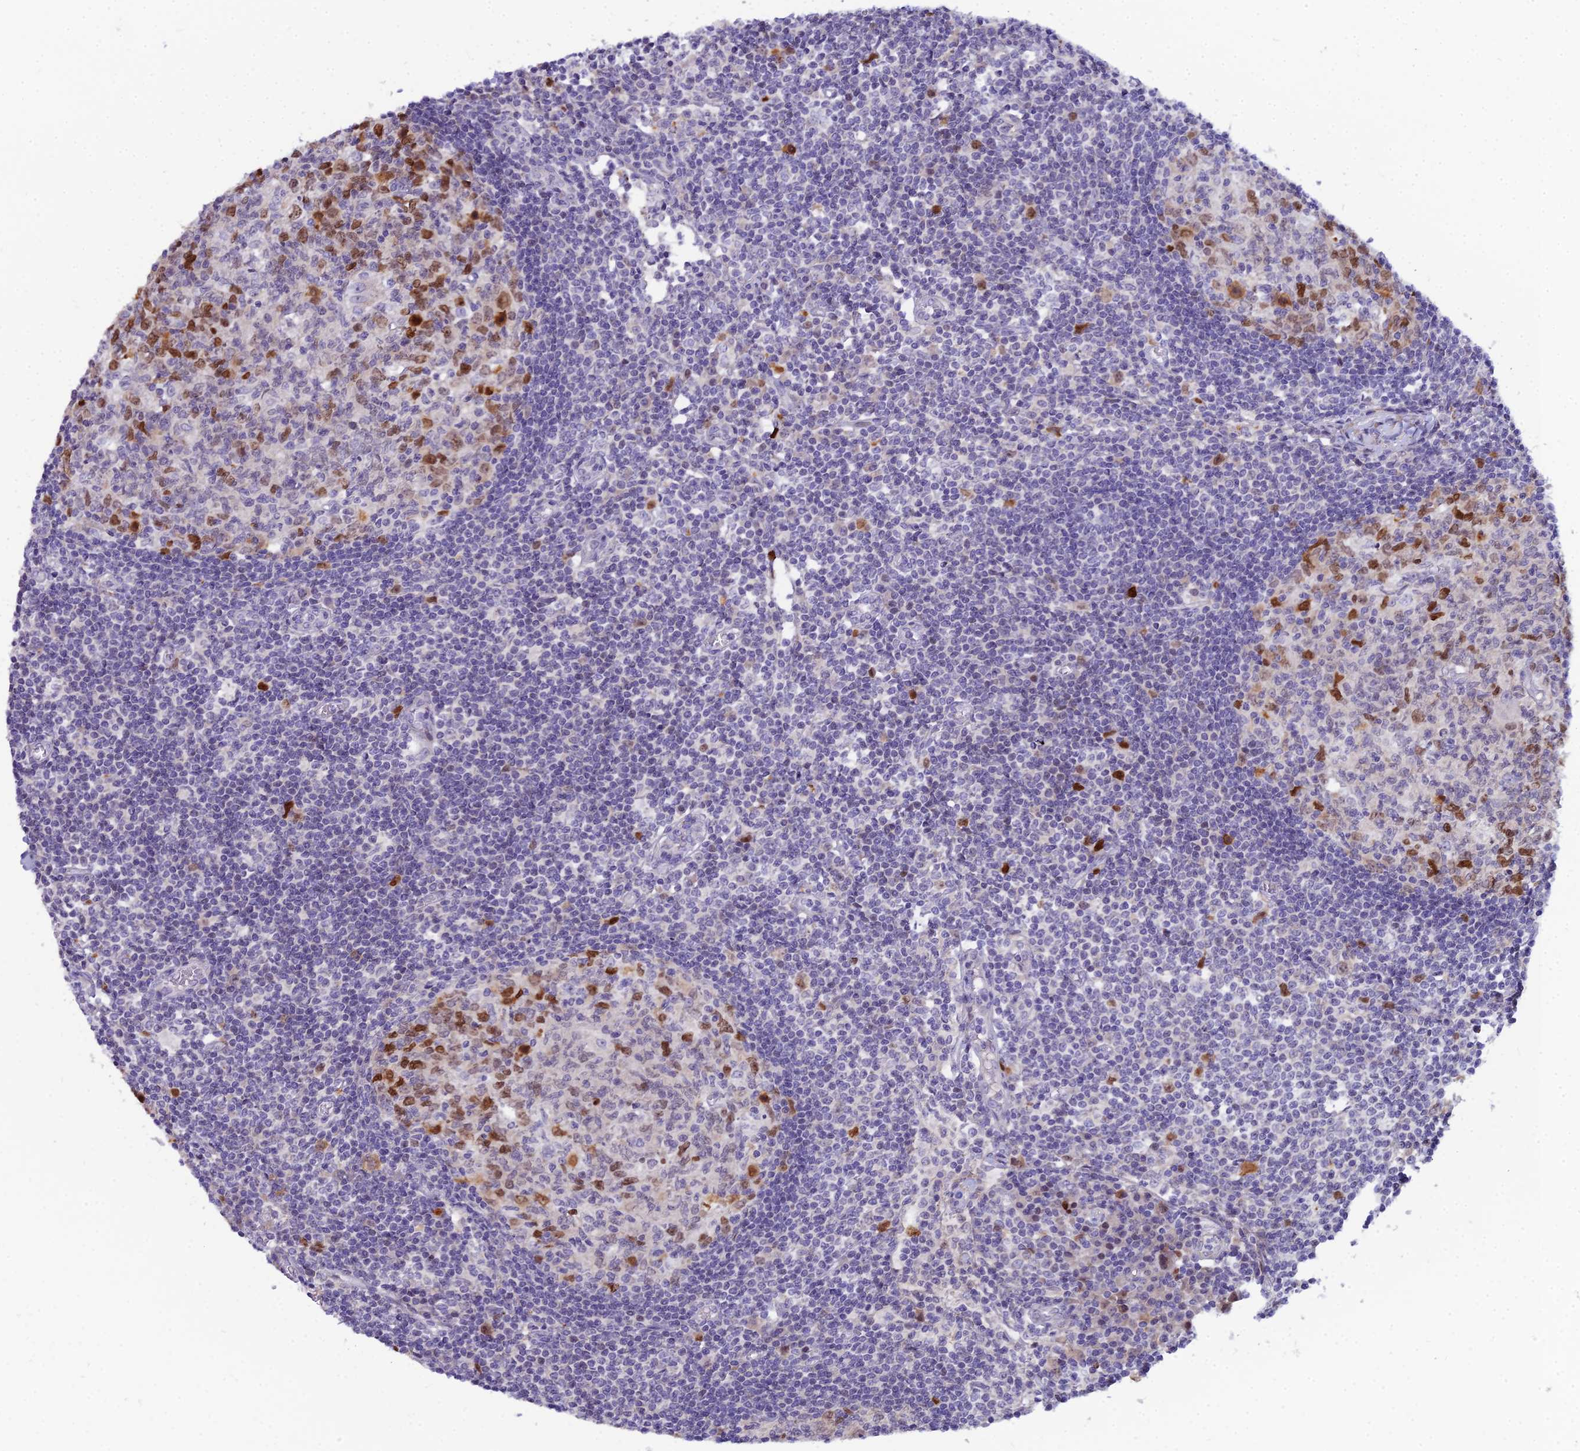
{"staining": {"intensity": "strong", "quantity": "25%-75%", "location": "nuclear"}, "tissue": "lymph node", "cell_type": "Germinal center cells", "image_type": "normal", "snomed": [{"axis": "morphology", "description": "Normal tissue, NOS"}, {"axis": "topography", "description": "Lymph node"}], "caption": "Strong nuclear protein expression is seen in approximately 25%-75% of germinal center cells in lymph node. (brown staining indicates protein expression, while blue staining denotes nuclei).", "gene": "ENSG00000285920", "patient": {"sex": "female", "age": 55}}